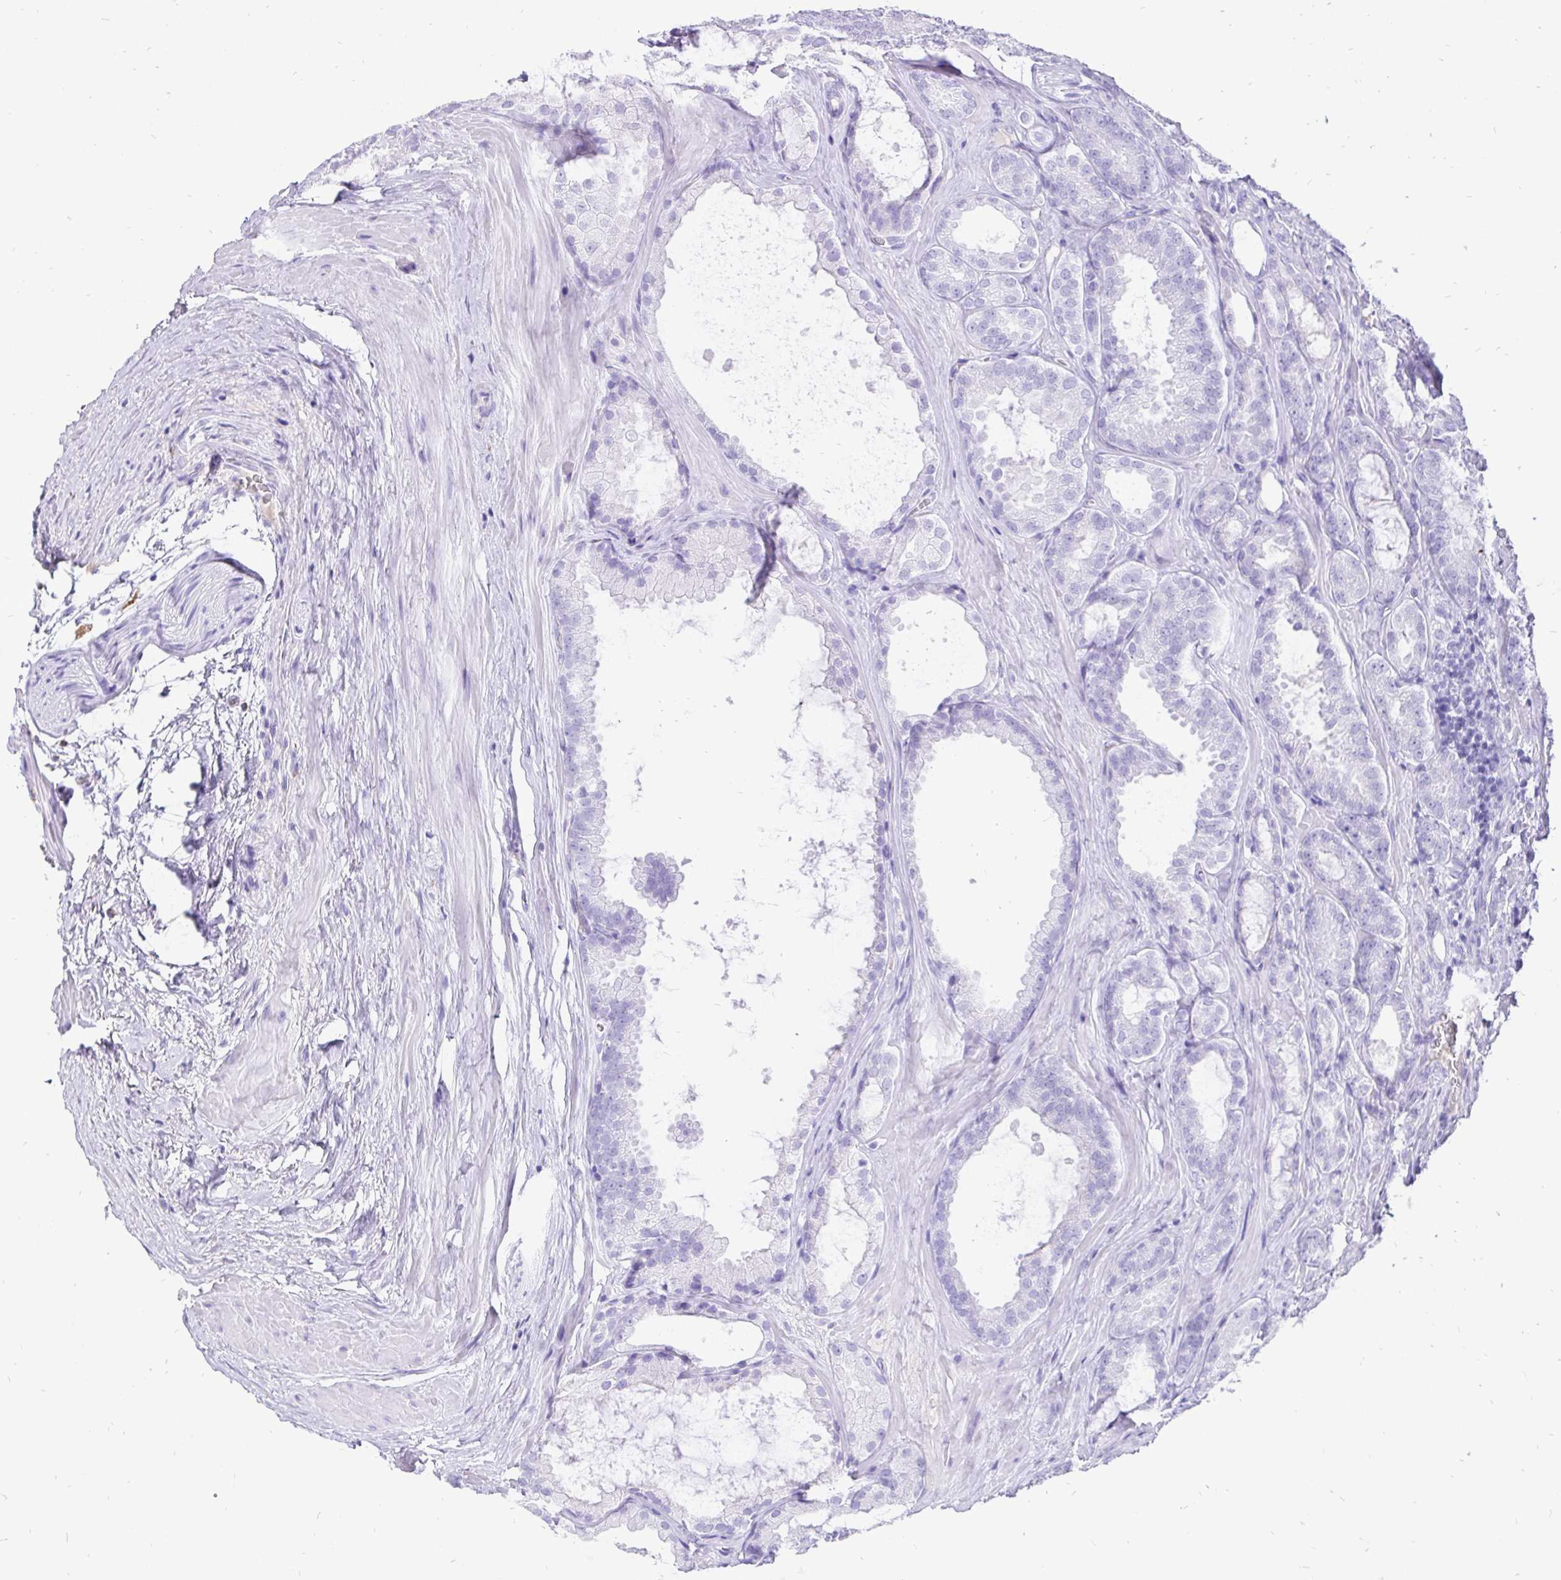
{"staining": {"intensity": "negative", "quantity": "none", "location": "none"}, "tissue": "prostate cancer", "cell_type": "Tumor cells", "image_type": "cancer", "snomed": [{"axis": "morphology", "description": "Adenocarcinoma, High grade"}, {"axis": "topography", "description": "Prostate"}], "caption": "Protein analysis of prostate cancer reveals no significant staining in tumor cells.", "gene": "KRT13", "patient": {"sex": "male", "age": 64}}